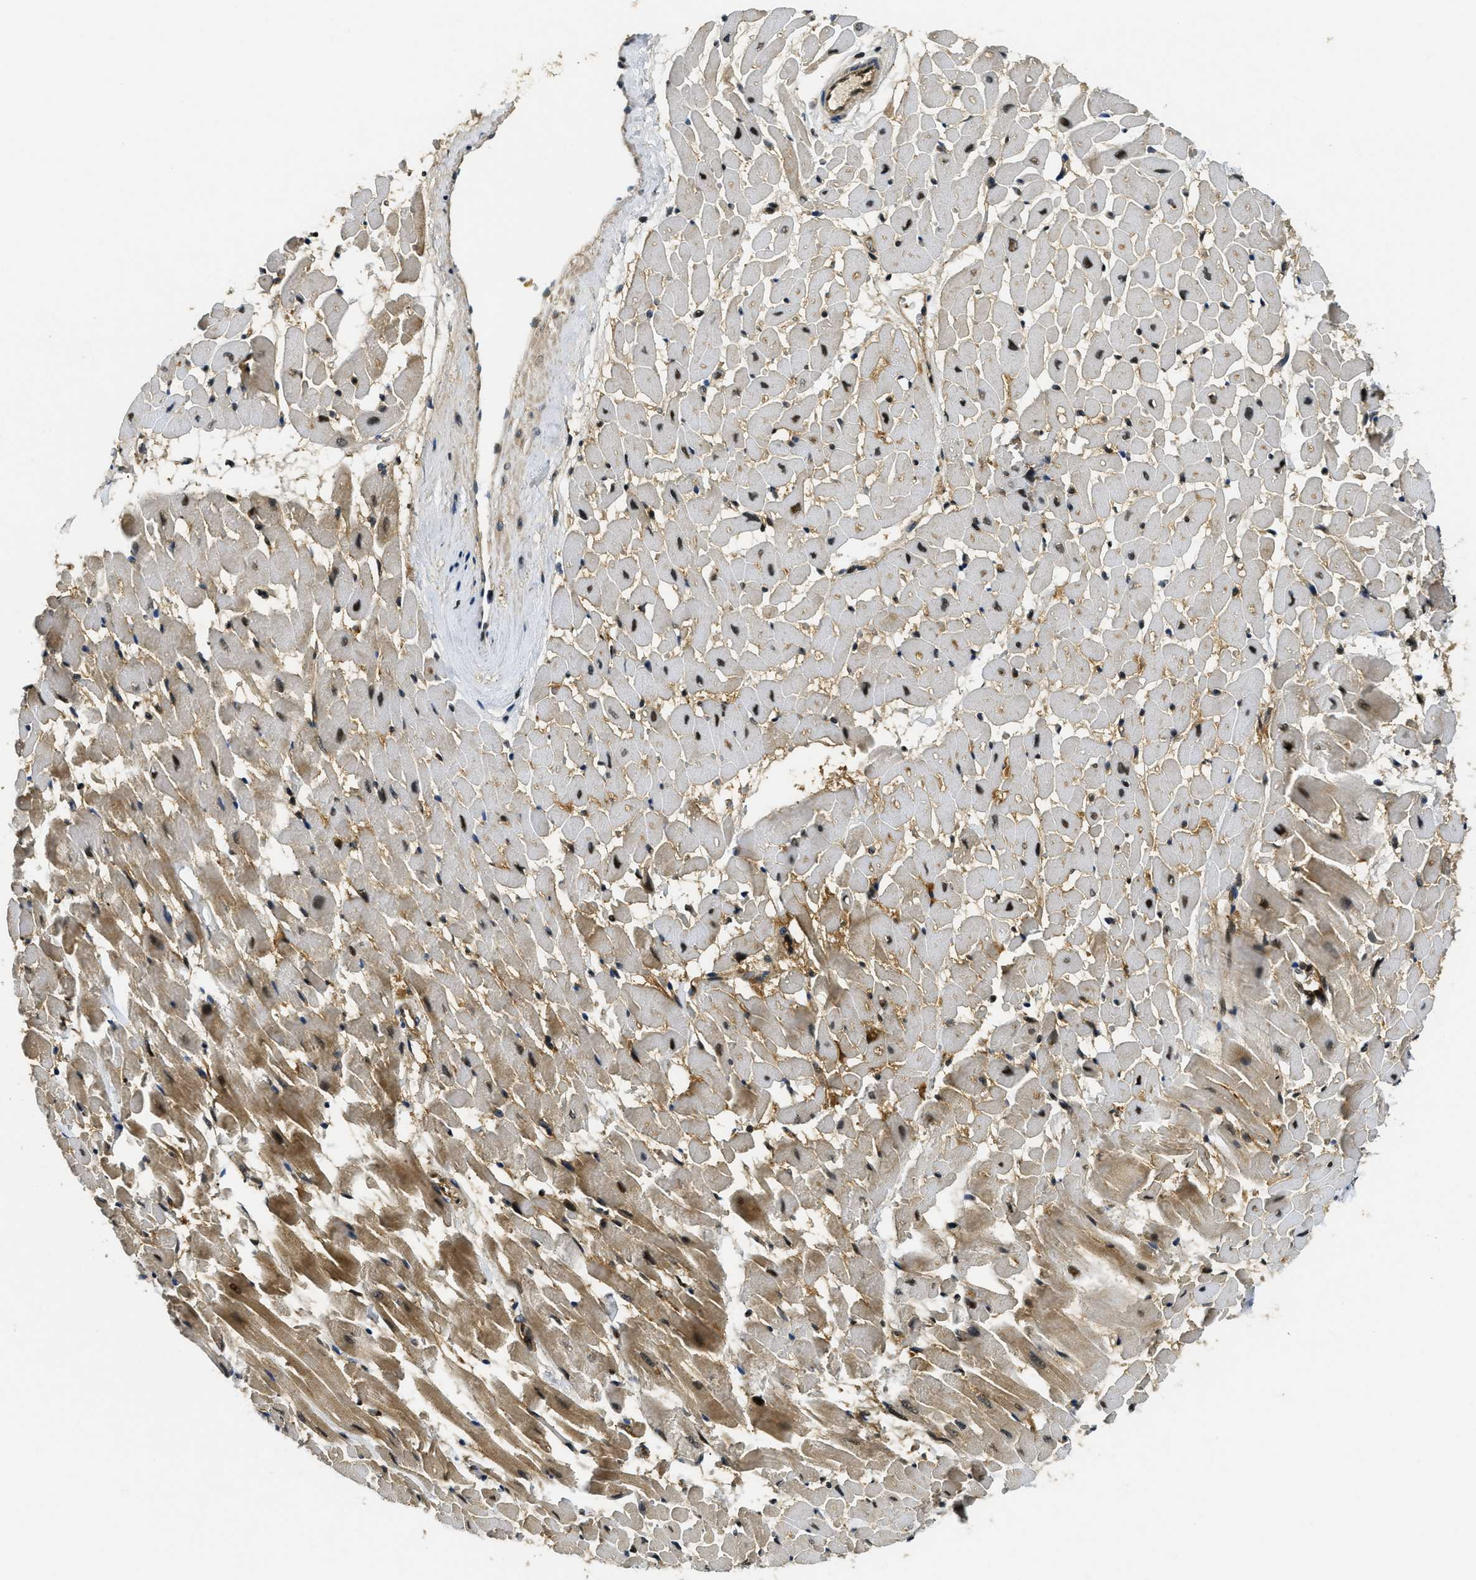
{"staining": {"intensity": "moderate", "quantity": "25%-75%", "location": "cytoplasmic/membranous,nuclear"}, "tissue": "heart muscle", "cell_type": "Cardiomyocytes", "image_type": "normal", "snomed": [{"axis": "morphology", "description": "Normal tissue, NOS"}, {"axis": "topography", "description": "Heart"}], "caption": "Moderate cytoplasmic/membranous,nuclear protein expression is appreciated in approximately 25%-75% of cardiomyocytes in heart muscle. Using DAB (3,3'-diaminobenzidine) (brown) and hematoxylin (blue) stains, captured at high magnification using brightfield microscopy.", "gene": "ADSL", "patient": {"sex": "male", "age": 45}}